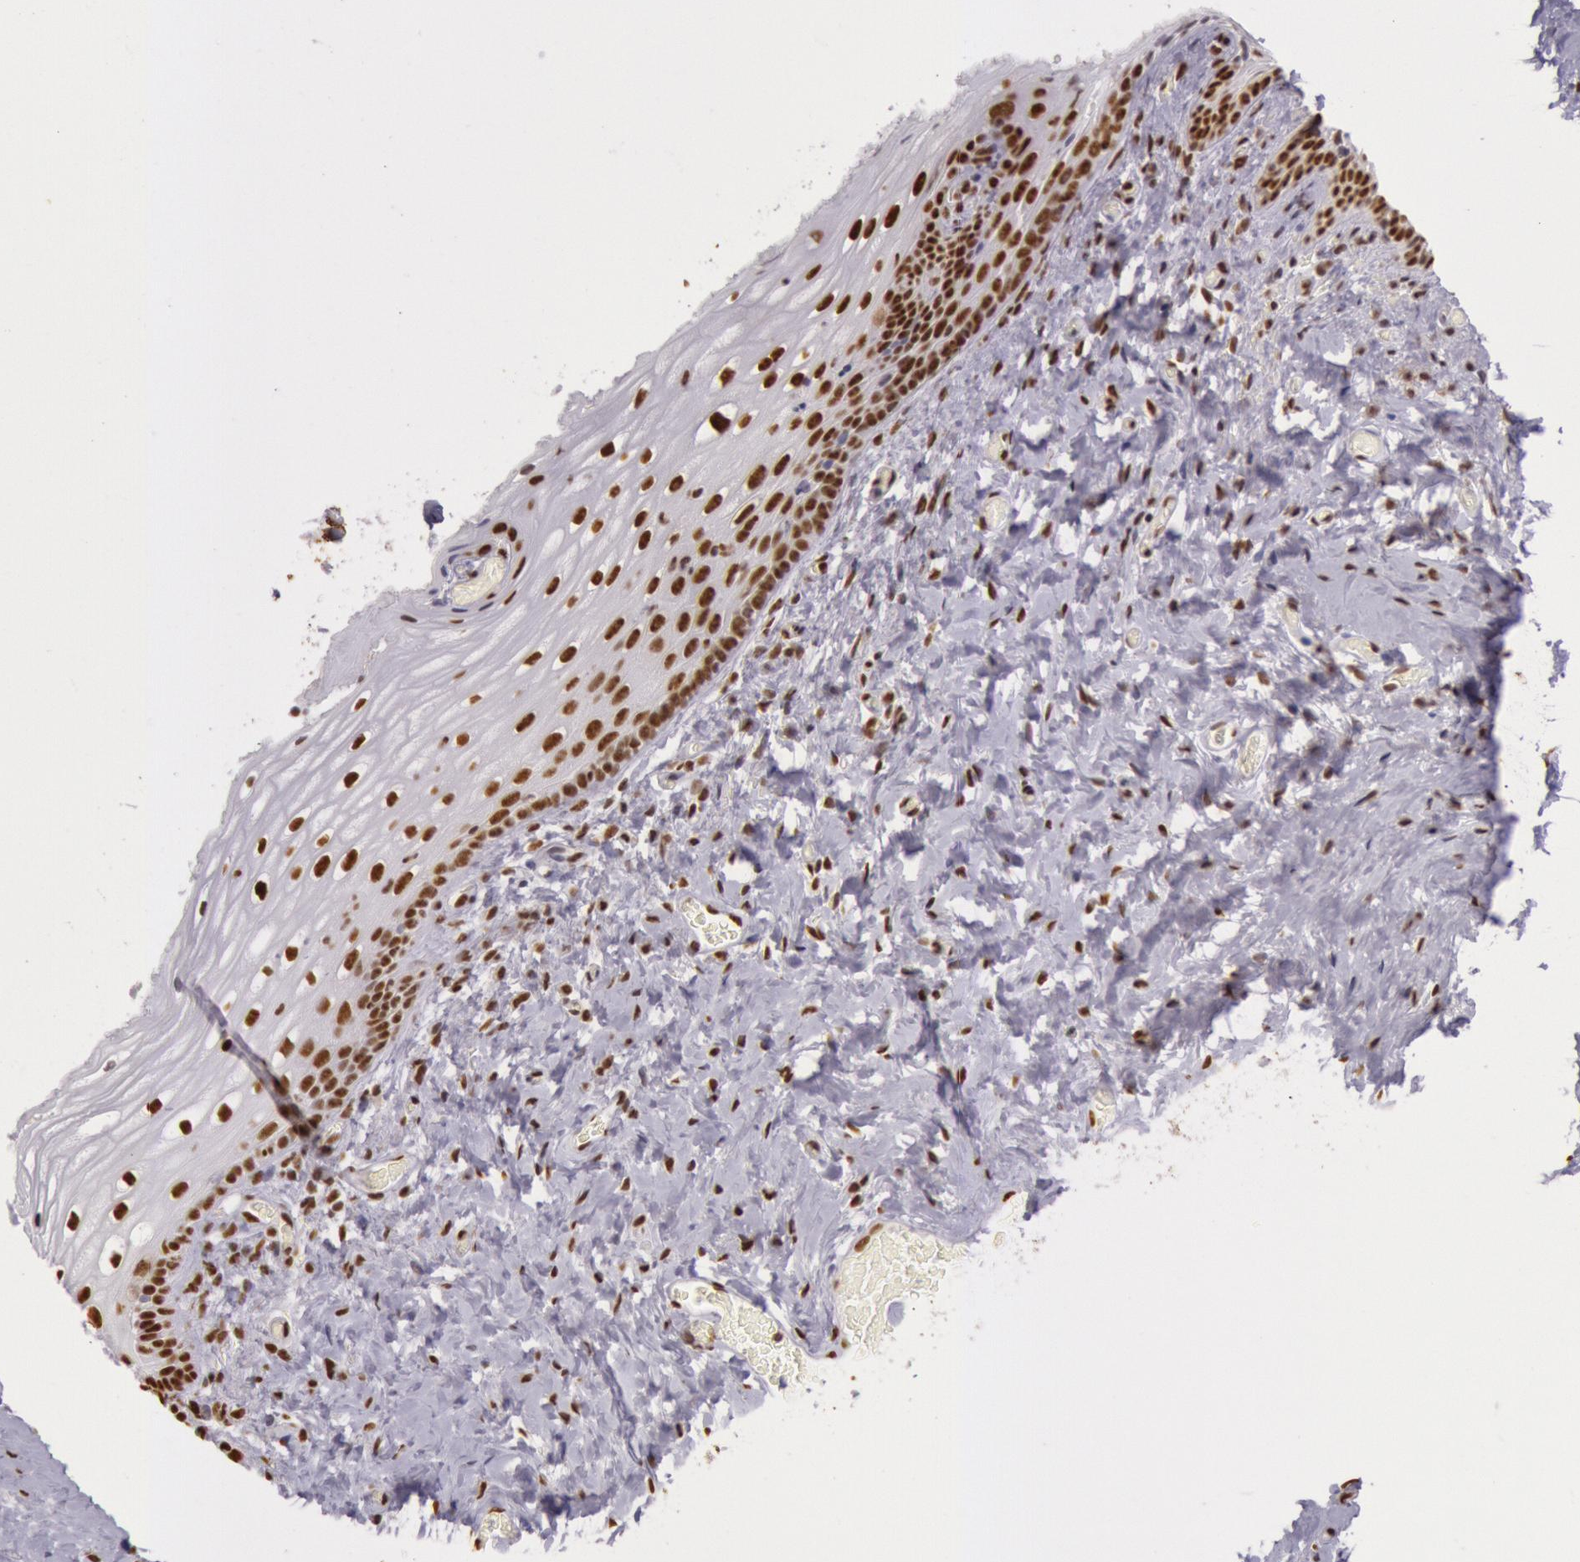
{"staining": {"intensity": "moderate", "quantity": ">75%", "location": "nuclear"}, "tissue": "vagina", "cell_type": "Squamous epithelial cells", "image_type": "normal", "snomed": [{"axis": "morphology", "description": "Normal tissue, NOS"}, {"axis": "topography", "description": "Vagina"}], "caption": "This histopathology image shows IHC staining of unremarkable vagina, with medium moderate nuclear positivity in approximately >75% of squamous epithelial cells.", "gene": "HNRNPH1", "patient": {"sex": "female", "age": 61}}